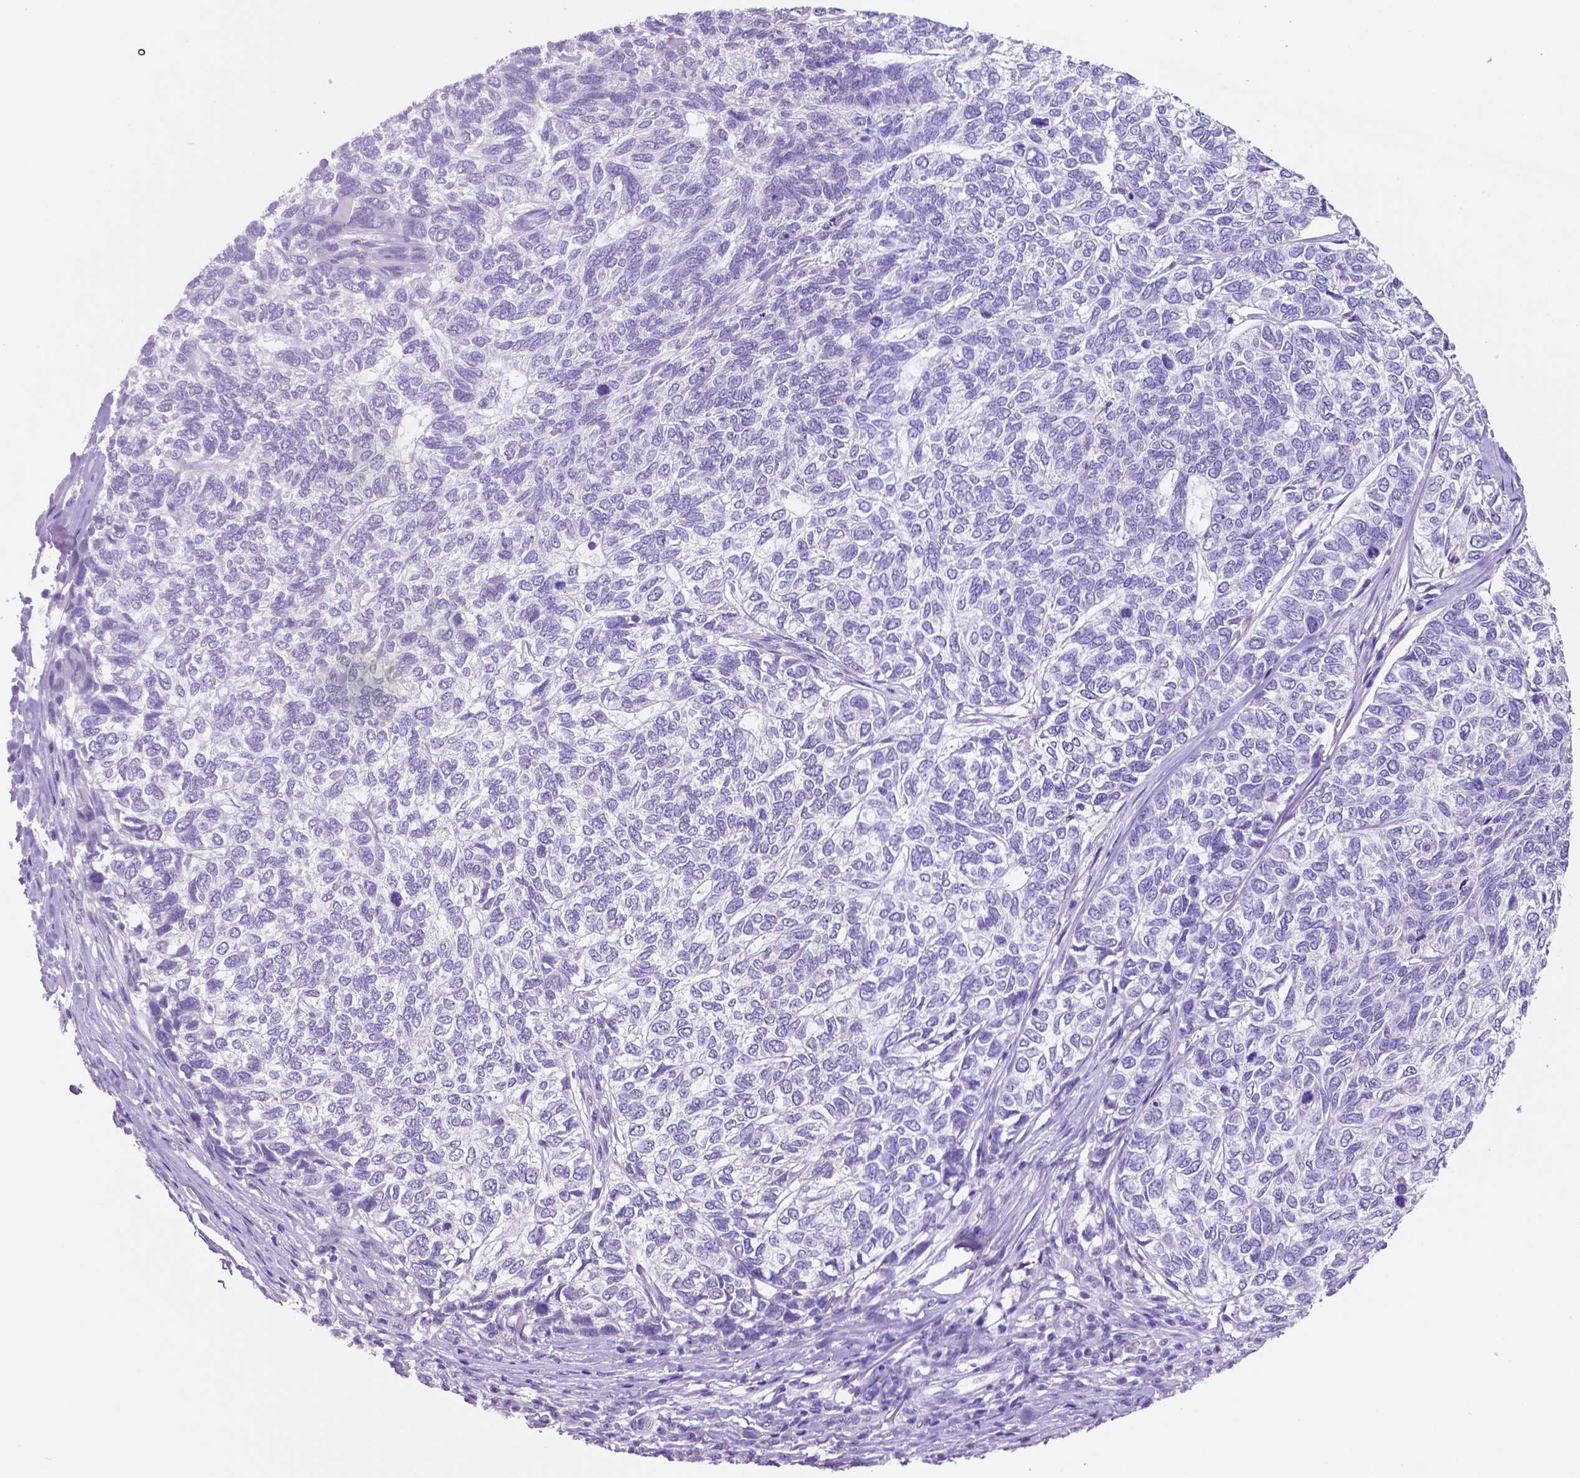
{"staining": {"intensity": "negative", "quantity": "none", "location": "none"}, "tissue": "skin cancer", "cell_type": "Tumor cells", "image_type": "cancer", "snomed": [{"axis": "morphology", "description": "Basal cell carcinoma"}, {"axis": "topography", "description": "Skin"}], "caption": "Micrograph shows no significant protein staining in tumor cells of basal cell carcinoma (skin).", "gene": "SLC22A2", "patient": {"sex": "female", "age": 65}}